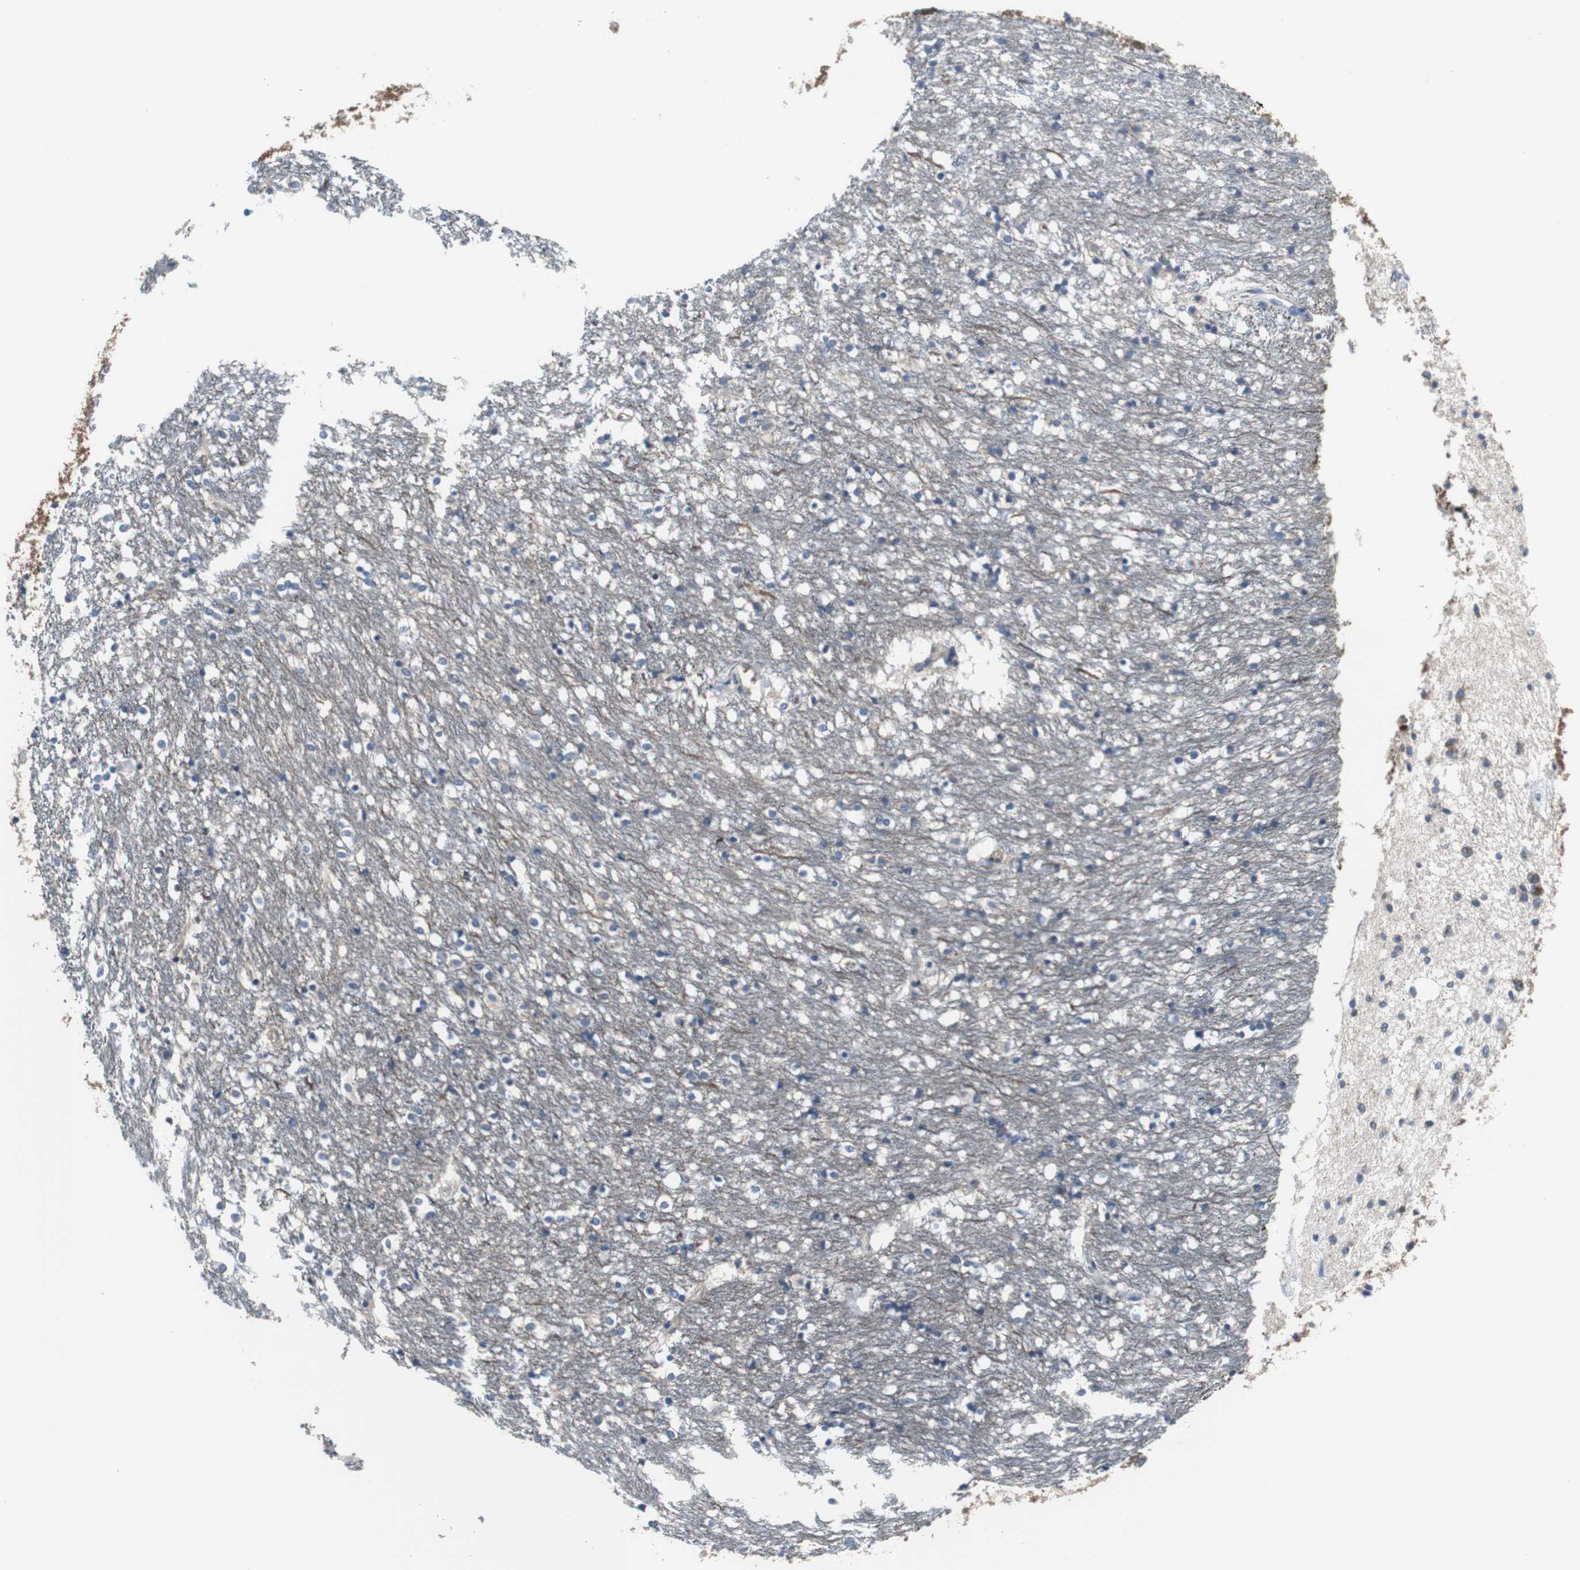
{"staining": {"intensity": "weak", "quantity": "<25%", "location": "cytoplasmic/membranous"}, "tissue": "caudate", "cell_type": "Glial cells", "image_type": "normal", "snomed": [{"axis": "morphology", "description": "Normal tissue, NOS"}, {"axis": "topography", "description": "Lateral ventricle wall"}], "caption": "High power microscopy image of an IHC histopathology image of benign caudate, revealing no significant staining in glial cells.", "gene": "BRAF", "patient": {"sex": "female", "age": 54}}